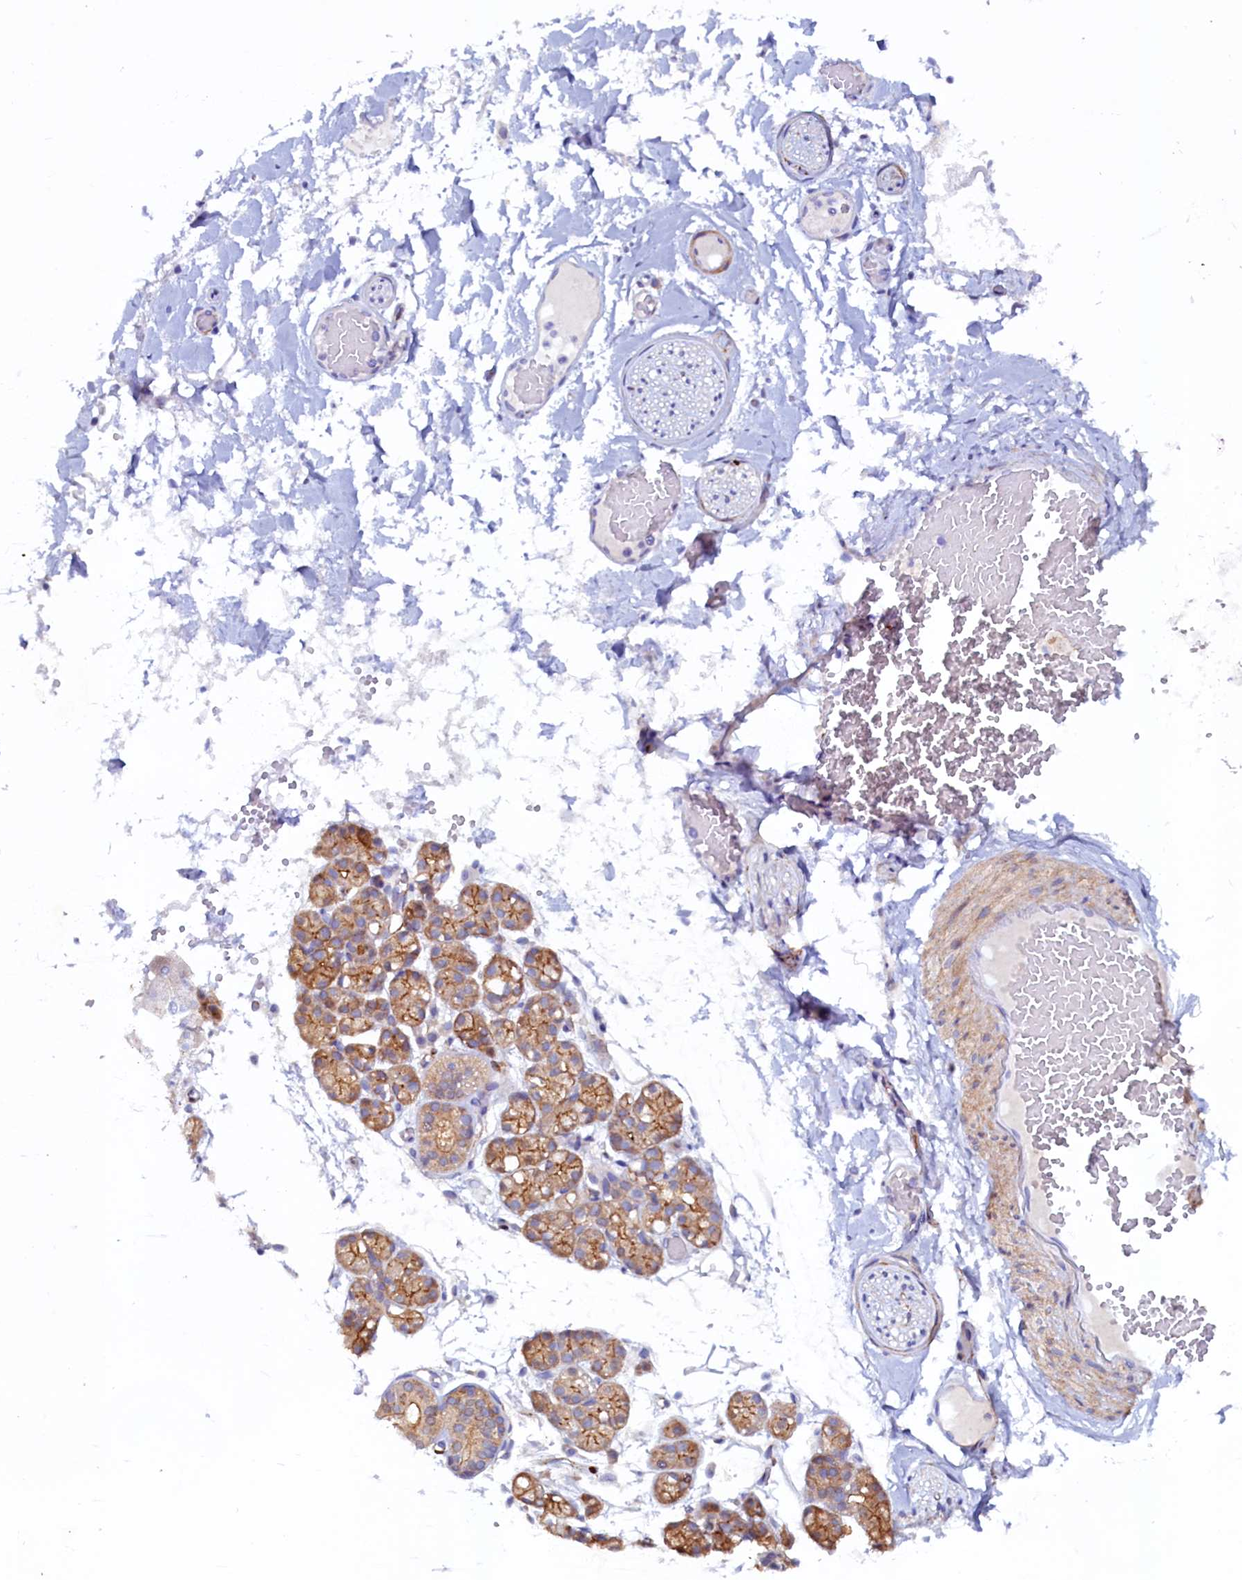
{"staining": {"intensity": "moderate", "quantity": ">75%", "location": "cytoplasmic/membranous"}, "tissue": "salivary gland", "cell_type": "Glandular cells", "image_type": "normal", "snomed": [{"axis": "morphology", "description": "Normal tissue, NOS"}, {"axis": "topography", "description": "Salivary gland"}], "caption": "Protein staining by IHC displays moderate cytoplasmic/membranous positivity in about >75% of glandular cells in unremarkable salivary gland. Using DAB (brown) and hematoxylin (blue) stains, captured at high magnification using brightfield microscopy.", "gene": "PACSIN3", "patient": {"sex": "male", "age": 63}}